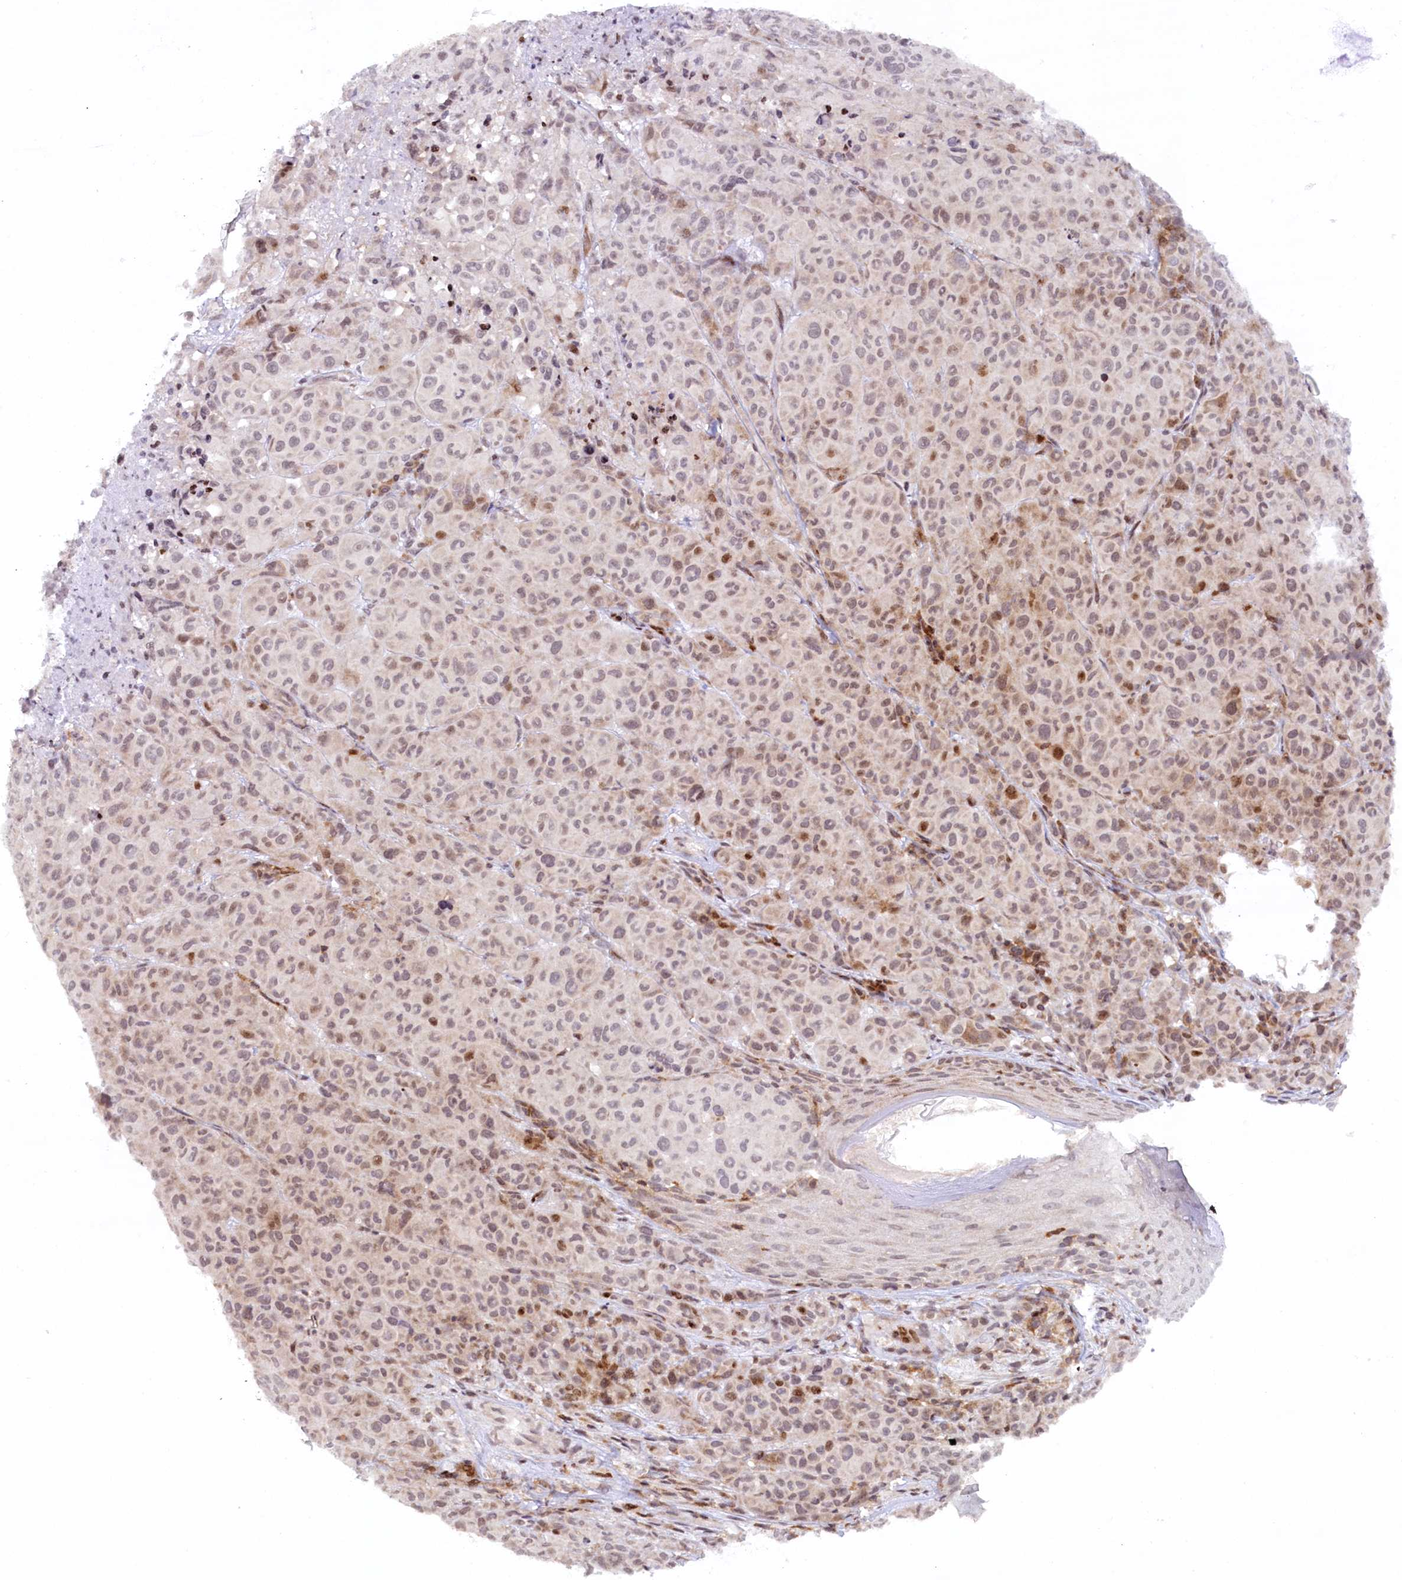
{"staining": {"intensity": "negative", "quantity": "none", "location": "none"}, "tissue": "melanoma", "cell_type": "Tumor cells", "image_type": "cancer", "snomed": [{"axis": "morphology", "description": "Malignant melanoma, NOS"}, {"axis": "topography", "description": "Skin"}], "caption": "Protein analysis of melanoma demonstrates no significant positivity in tumor cells.", "gene": "FYB1", "patient": {"sex": "male", "age": 73}}